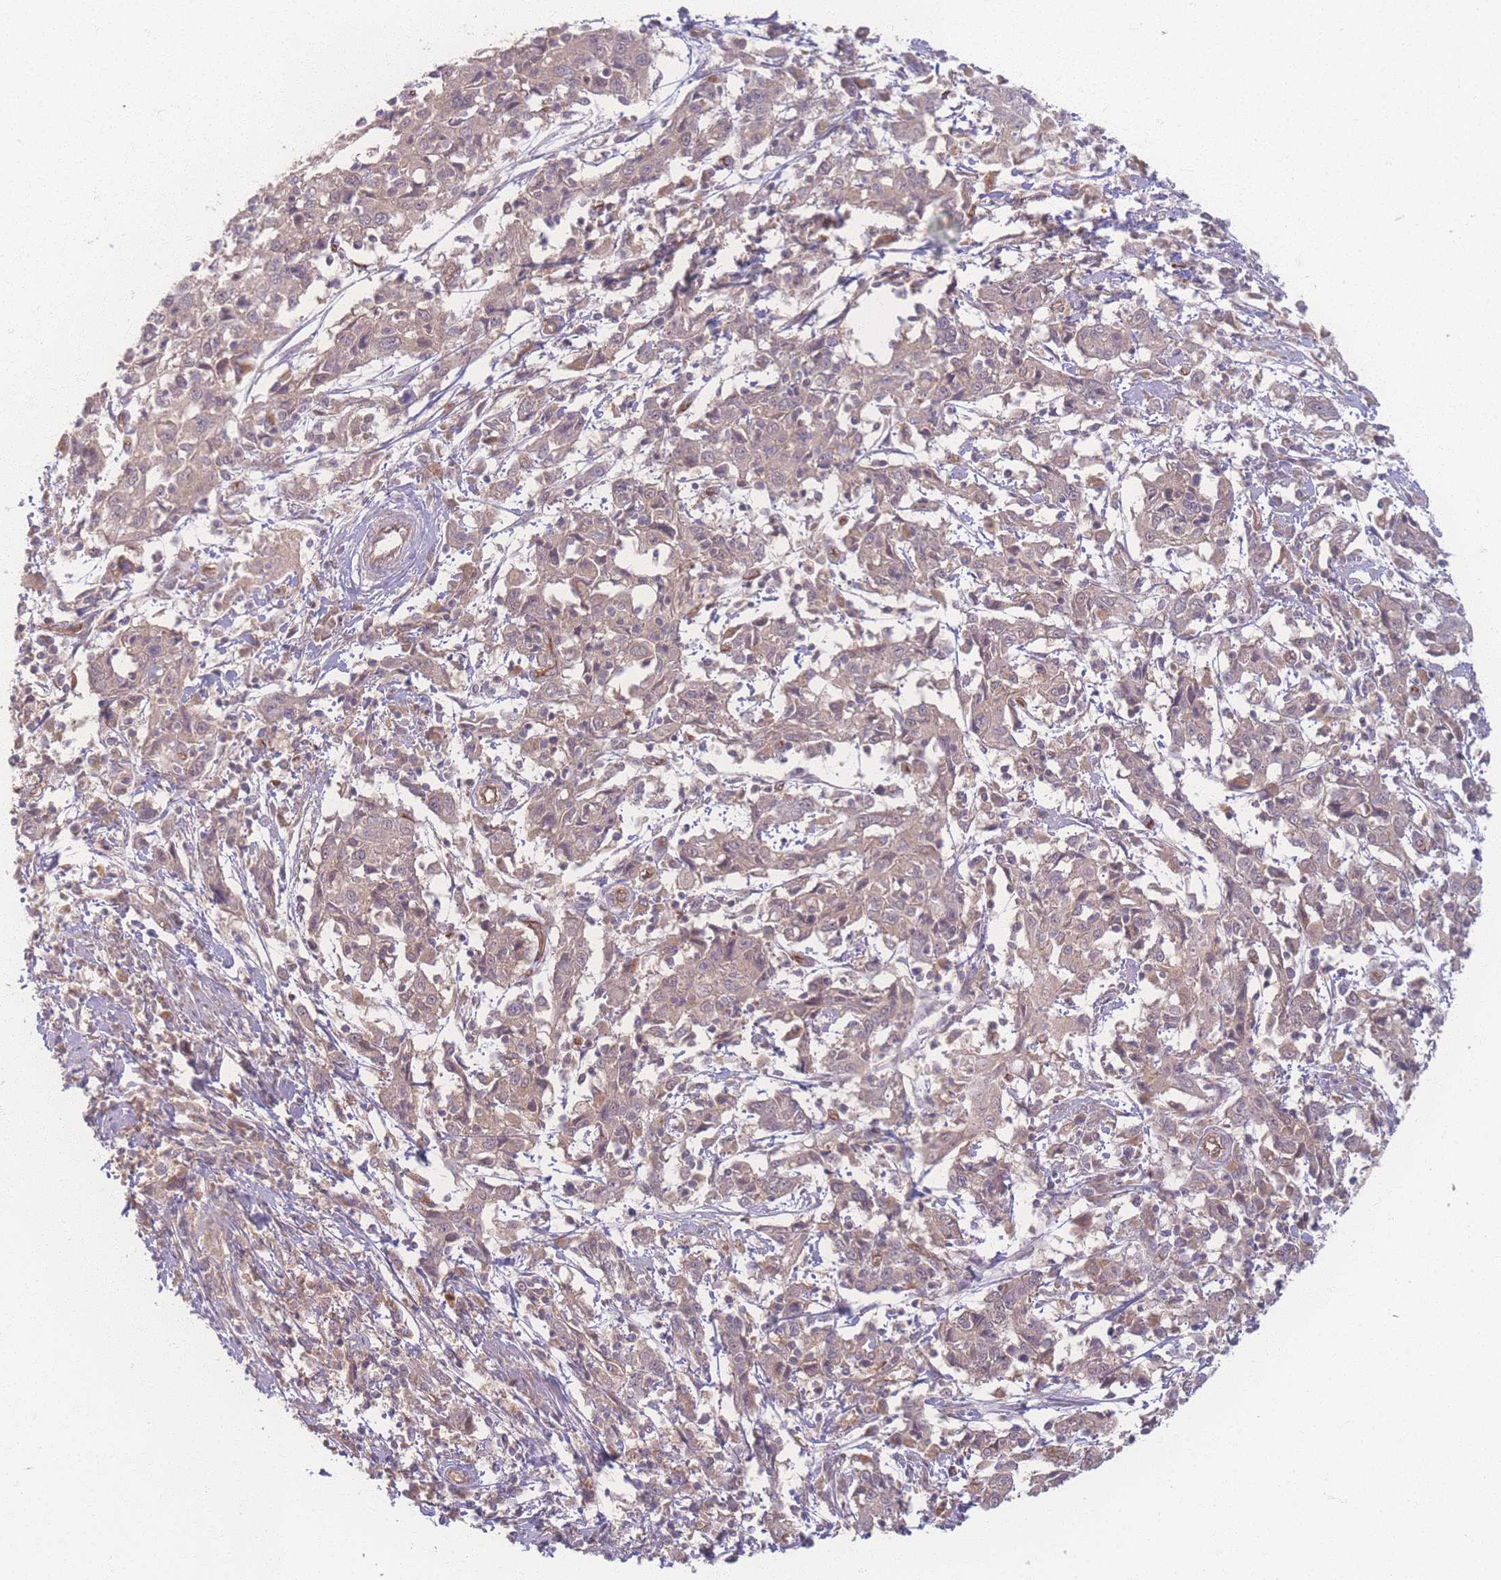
{"staining": {"intensity": "weak", "quantity": "25%-75%", "location": "cytoplasmic/membranous"}, "tissue": "cervical cancer", "cell_type": "Tumor cells", "image_type": "cancer", "snomed": [{"axis": "morphology", "description": "Squamous cell carcinoma, NOS"}, {"axis": "topography", "description": "Cervix"}], "caption": "High-power microscopy captured an immunohistochemistry photomicrograph of squamous cell carcinoma (cervical), revealing weak cytoplasmic/membranous staining in approximately 25%-75% of tumor cells.", "gene": "INSR", "patient": {"sex": "female", "age": 46}}